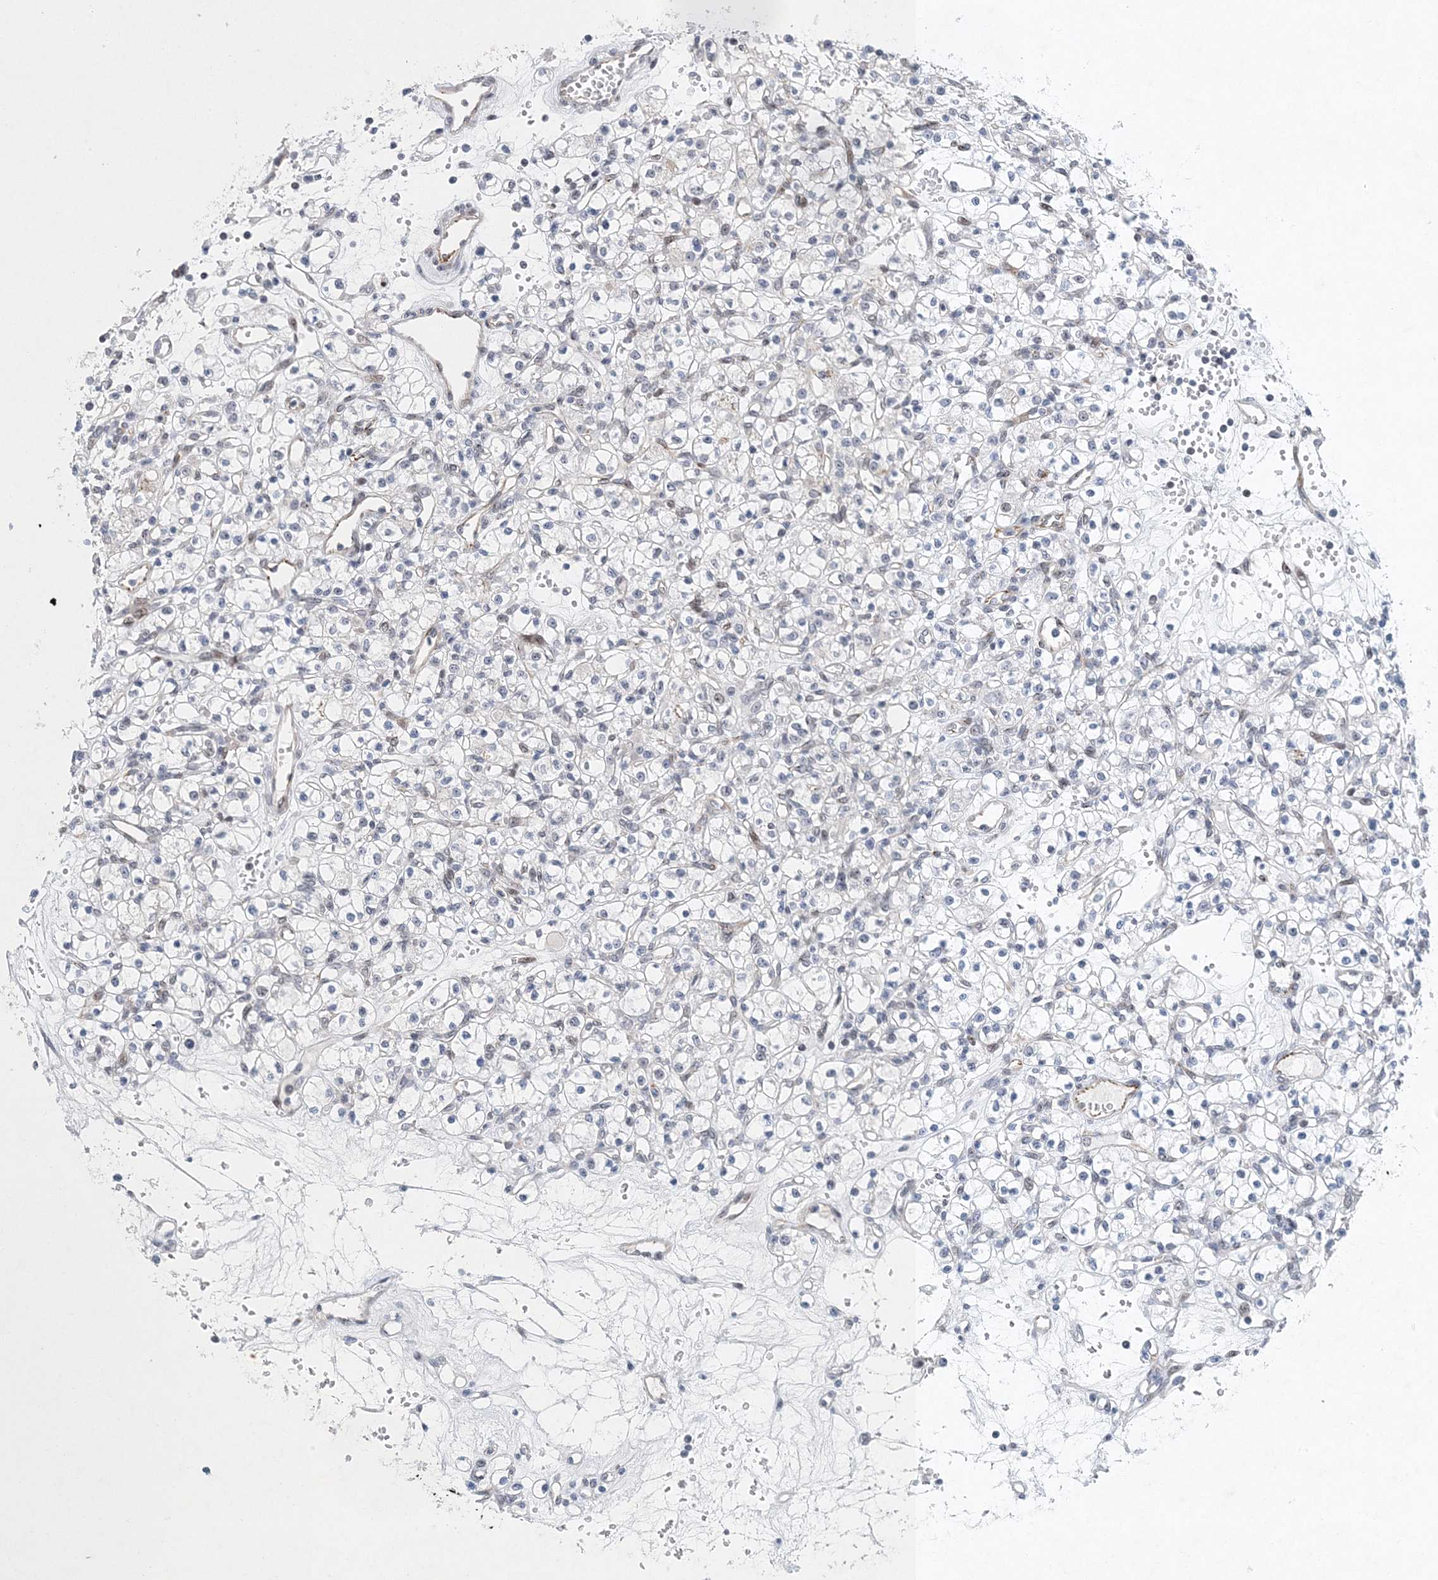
{"staining": {"intensity": "negative", "quantity": "none", "location": "none"}, "tissue": "renal cancer", "cell_type": "Tumor cells", "image_type": "cancer", "snomed": [{"axis": "morphology", "description": "Adenocarcinoma, NOS"}, {"axis": "topography", "description": "Kidney"}], "caption": "Immunohistochemical staining of human renal adenocarcinoma exhibits no significant staining in tumor cells.", "gene": "UIMC1", "patient": {"sex": "female", "age": 59}}